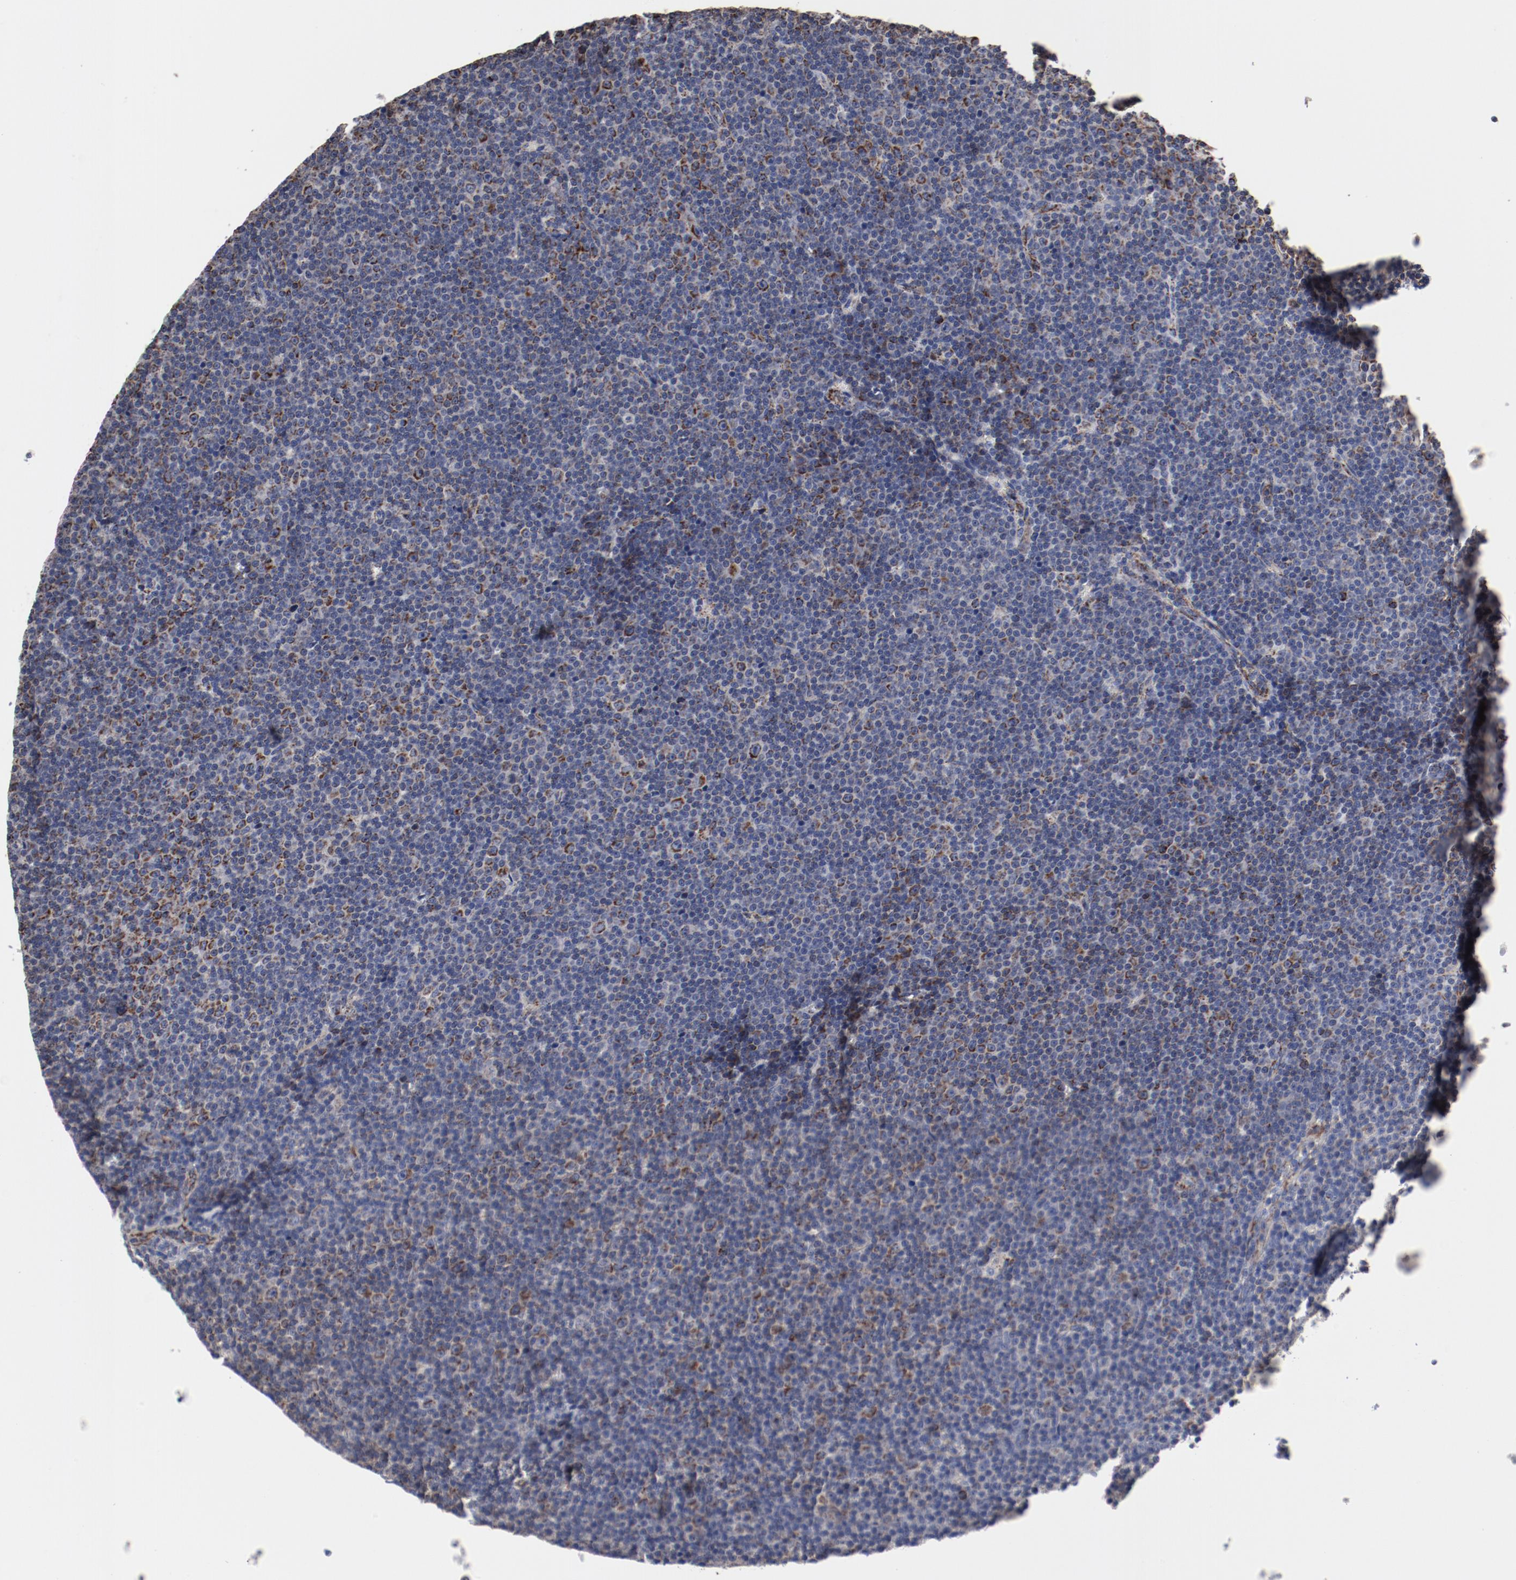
{"staining": {"intensity": "moderate", "quantity": "<25%", "location": "cytoplasmic/membranous"}, "tissue": "lymphoma", "cell_type": "Tumor cells", "image_type": "cancer", "snomed": [{"axis": "morphology", "description": "Malignant lymphoma, non-Hodgkin's type, Low grade"}, {"axis": "topography", "description": "Lymph node"}], "caption": "Human malignant lymphoma, non-Hodgkin's type (low-grade) stained for a protein (brown) displays moderate cytoplasmic/membranous positive expression in about <25% of tumor cells.", "gene": "NDUFV2", "patient": {"sex": "female", "age": 67}}